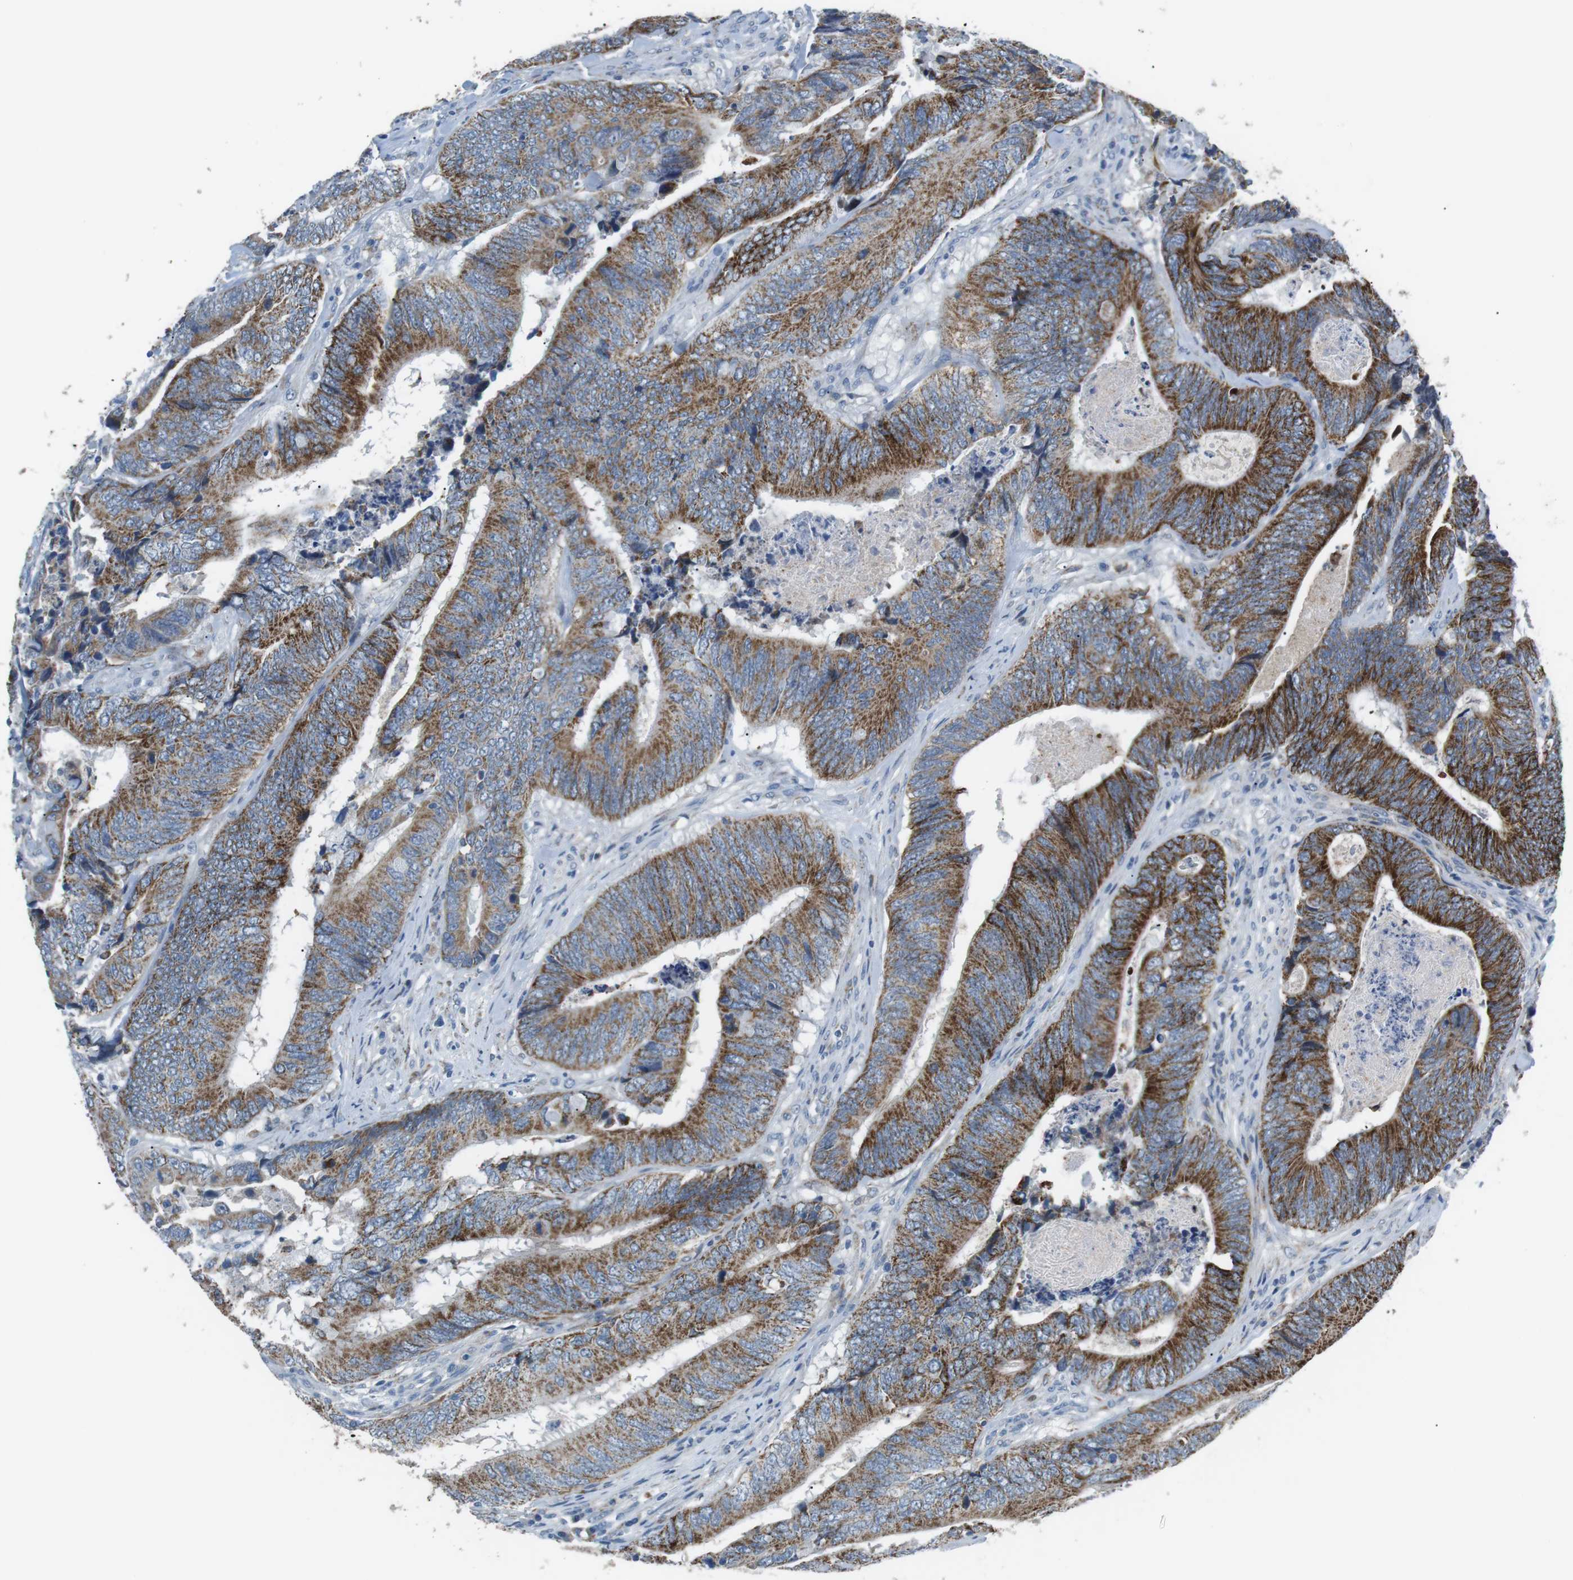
{"staining": {"intensity": "moderate", "quantity": ">75%", "location": "cytoplasmic/membranous"}, "tissue": "colorectal cancer", "cell_type": "Tumor cells", "image_type": "cancer", "snomed": [{"axis": "morphology", "description": "Normal tissue, NOS"}, {"axis": "morphology", "description": "Adenocarcinoma, NOS"}, {"axis": "topography", "description": "Colon"}], "caption": "Immunohistochemical staining of human colorectal adenocarcinoma displays medium levels of moderate cytoplasmic/membranous protein staining in about >75% of tumor cells.", "gene": "CD300E", "patient": {"sex": "male", "age": 56}}